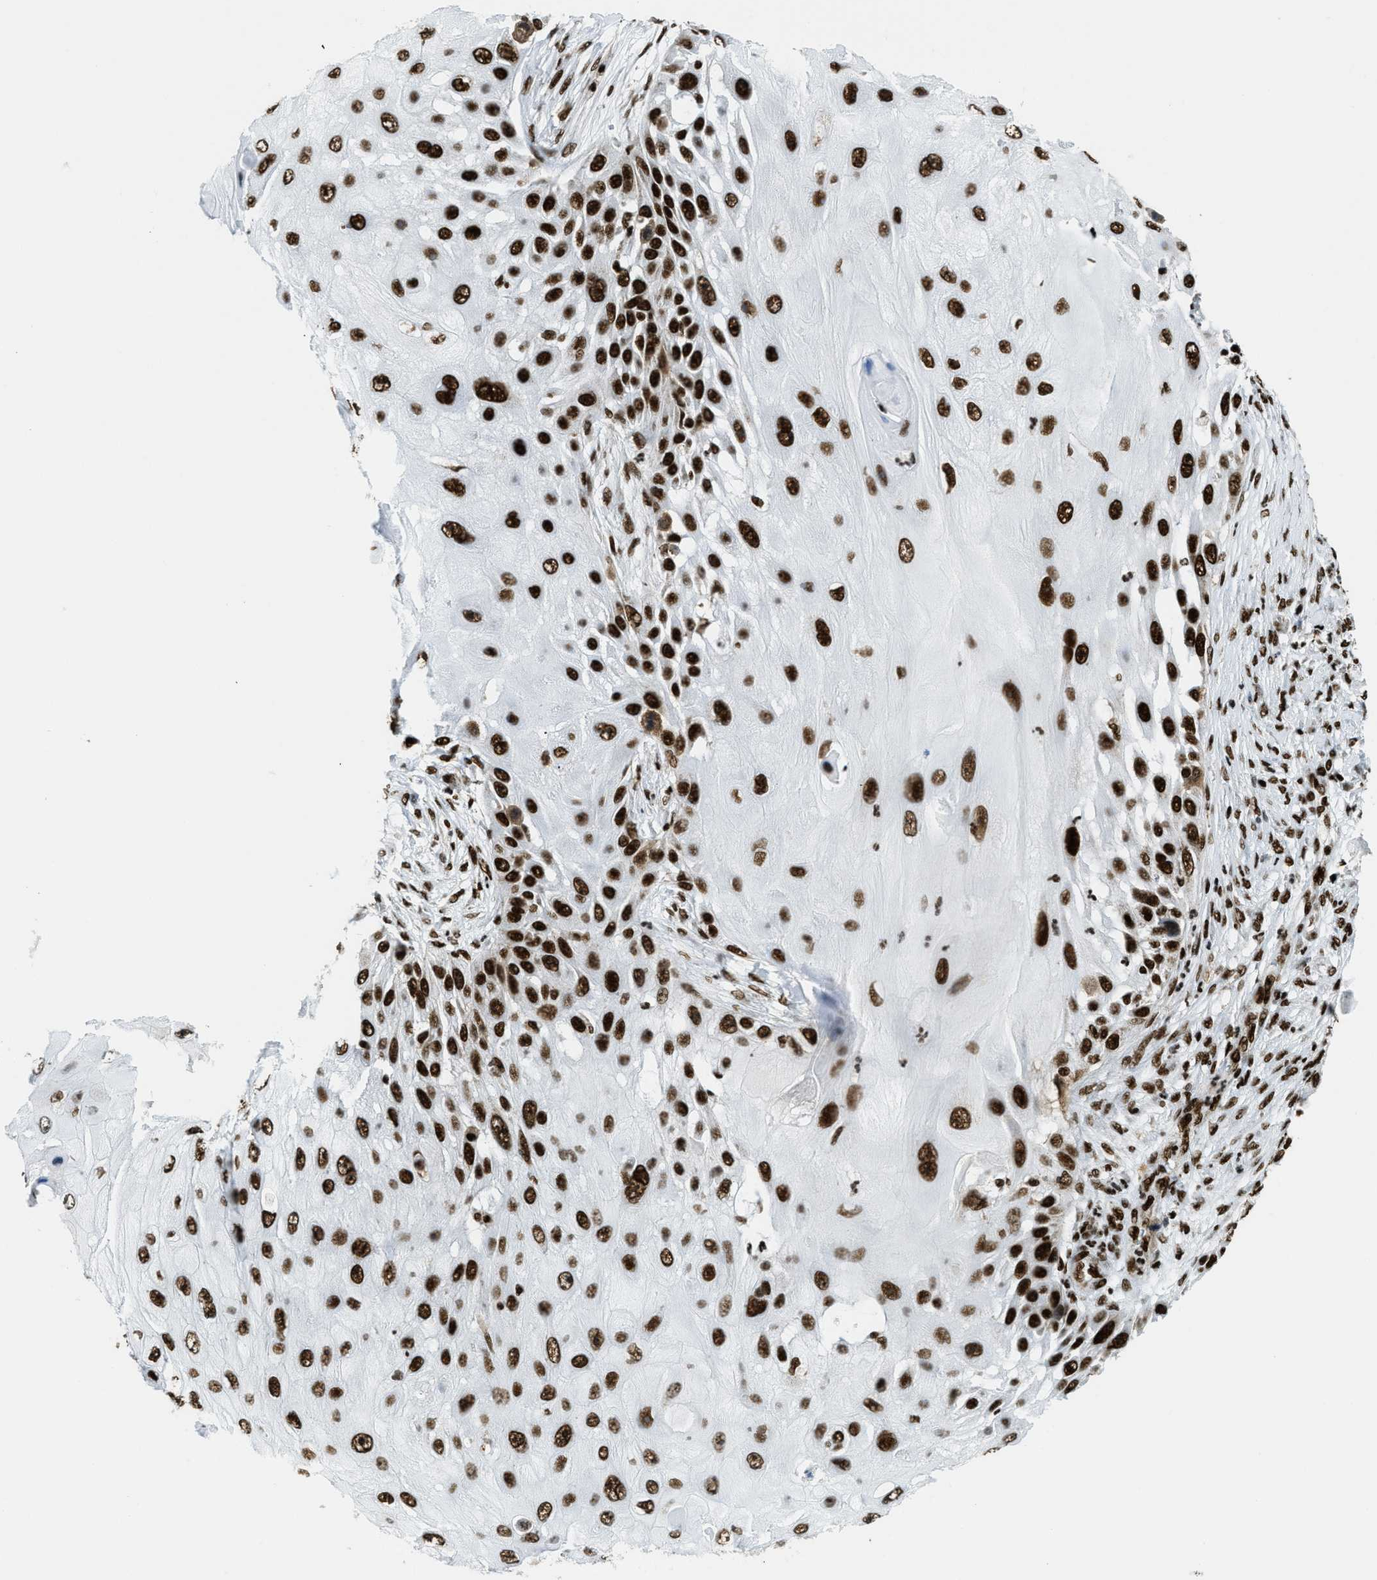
{"staining": {"intensity": "strong", "quantity": ">75%", "location": "nuclear"}, "tissue": "skin cancer", "cell_type": "Tumor cells", "image_type": "cancer", "snomed": [{"axis": "morphology", "description": "Squamous cell carcinoma, NOS"}, {"axis": "topography", "description": "Skin"}], "caption": "Immunohistochemistry (IHC) image of human skin cancer (squamous cell carcinoma) stained for a protein (brown), which reveals high levels of strong nuclear staining in about >75% of tumor cells.", "gene": "GABPB1", "patient": {"sex": "female", "age": 44}}